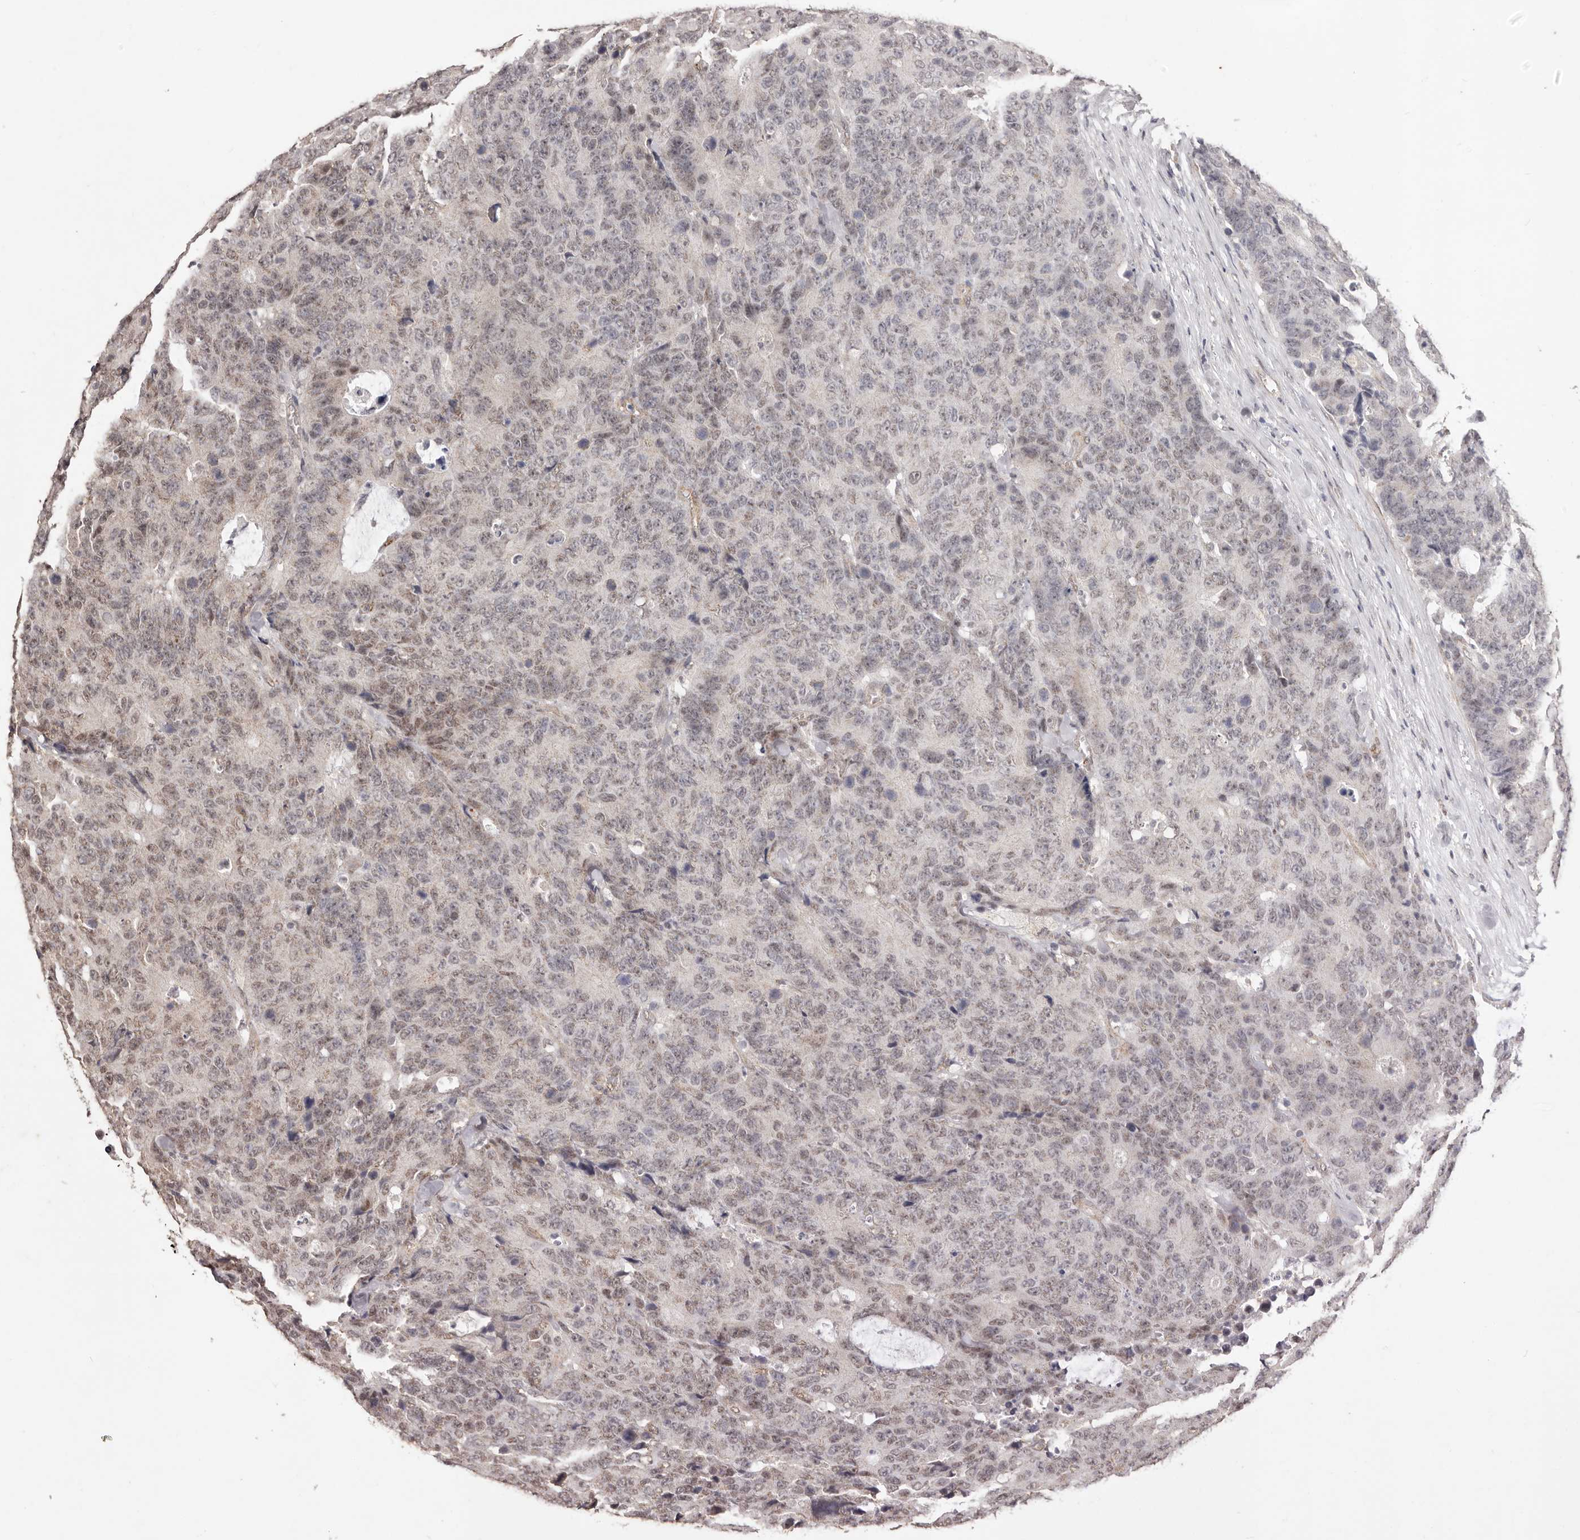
{"staining": {"intensity": "weak", "quantity": "25%-75%", "location": "nuclear"}, "tissue": "colorectal cancer", "cell_type": "Tumor cells", "image_type": "cancer", "snomed": [{"axis": "morphology", "description": "Adenocarcinoma, NOS"}, {"axis": "topography", "description": "Colon"}], "caption": "Human adenocarcinoma (colorectal) stained for a protein (brown) exhibits weak nuclear positive positivity in approximately 25%-75% of tumor cells.", "gene": "RPS6KA5", "patient": {"sex": "female", "age": 86}}